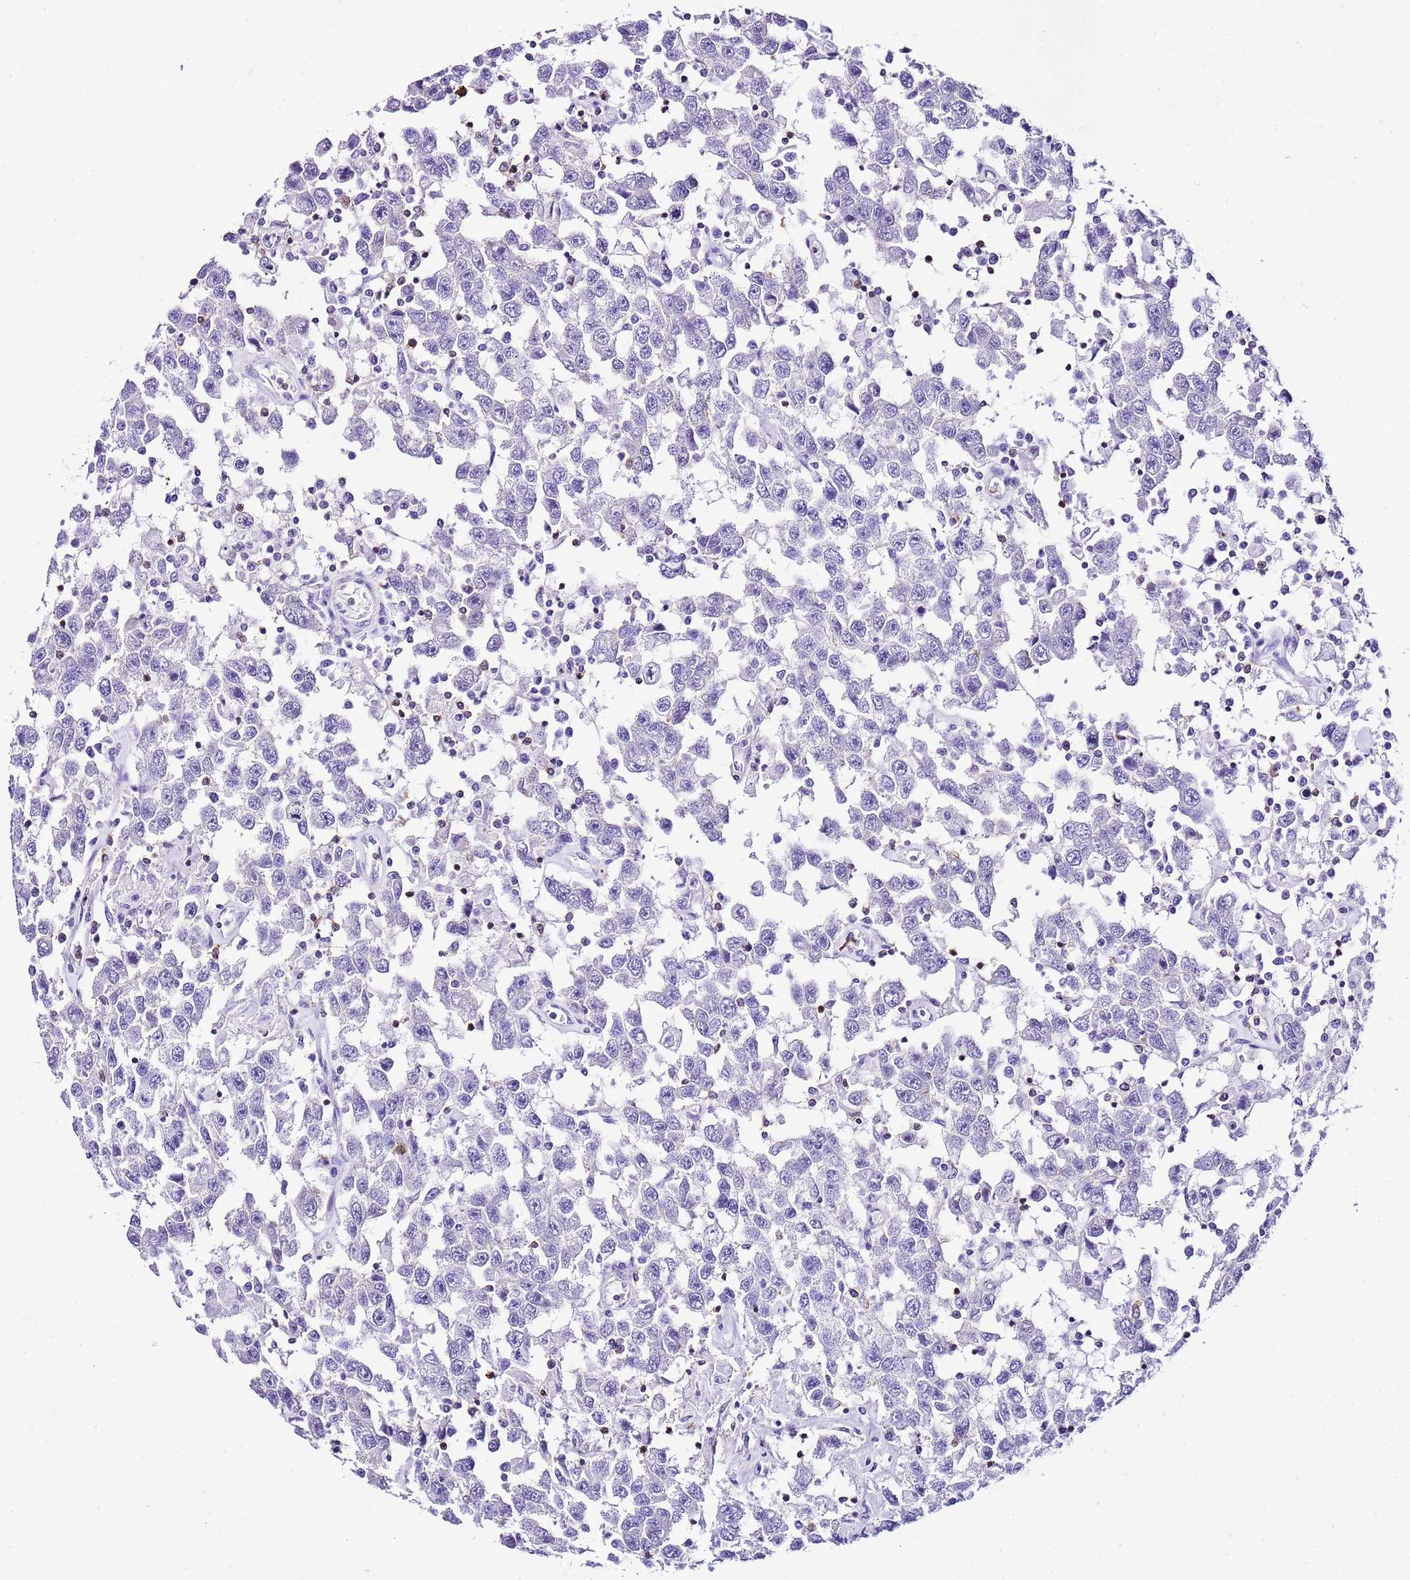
{"staining": {"intensity": "negative", "quantity": "none", "location": "none"}, "tissue": "testis cancer", "cell_type": "Tumor cells", "image_type": "cancer", "snomed": [{"axis": "morphology", "description": "Seminoma, NOS"}, {"axis": "topography", "description": "Testis"}], "caption": "Tumor cells show no significant protein expression in seminoma (testis). (DAB immunohistochemistry visualized using brightfield microscopy, high magnification).", "gene": "CNN2", "patient": {"sex": "male", "age": 41}}